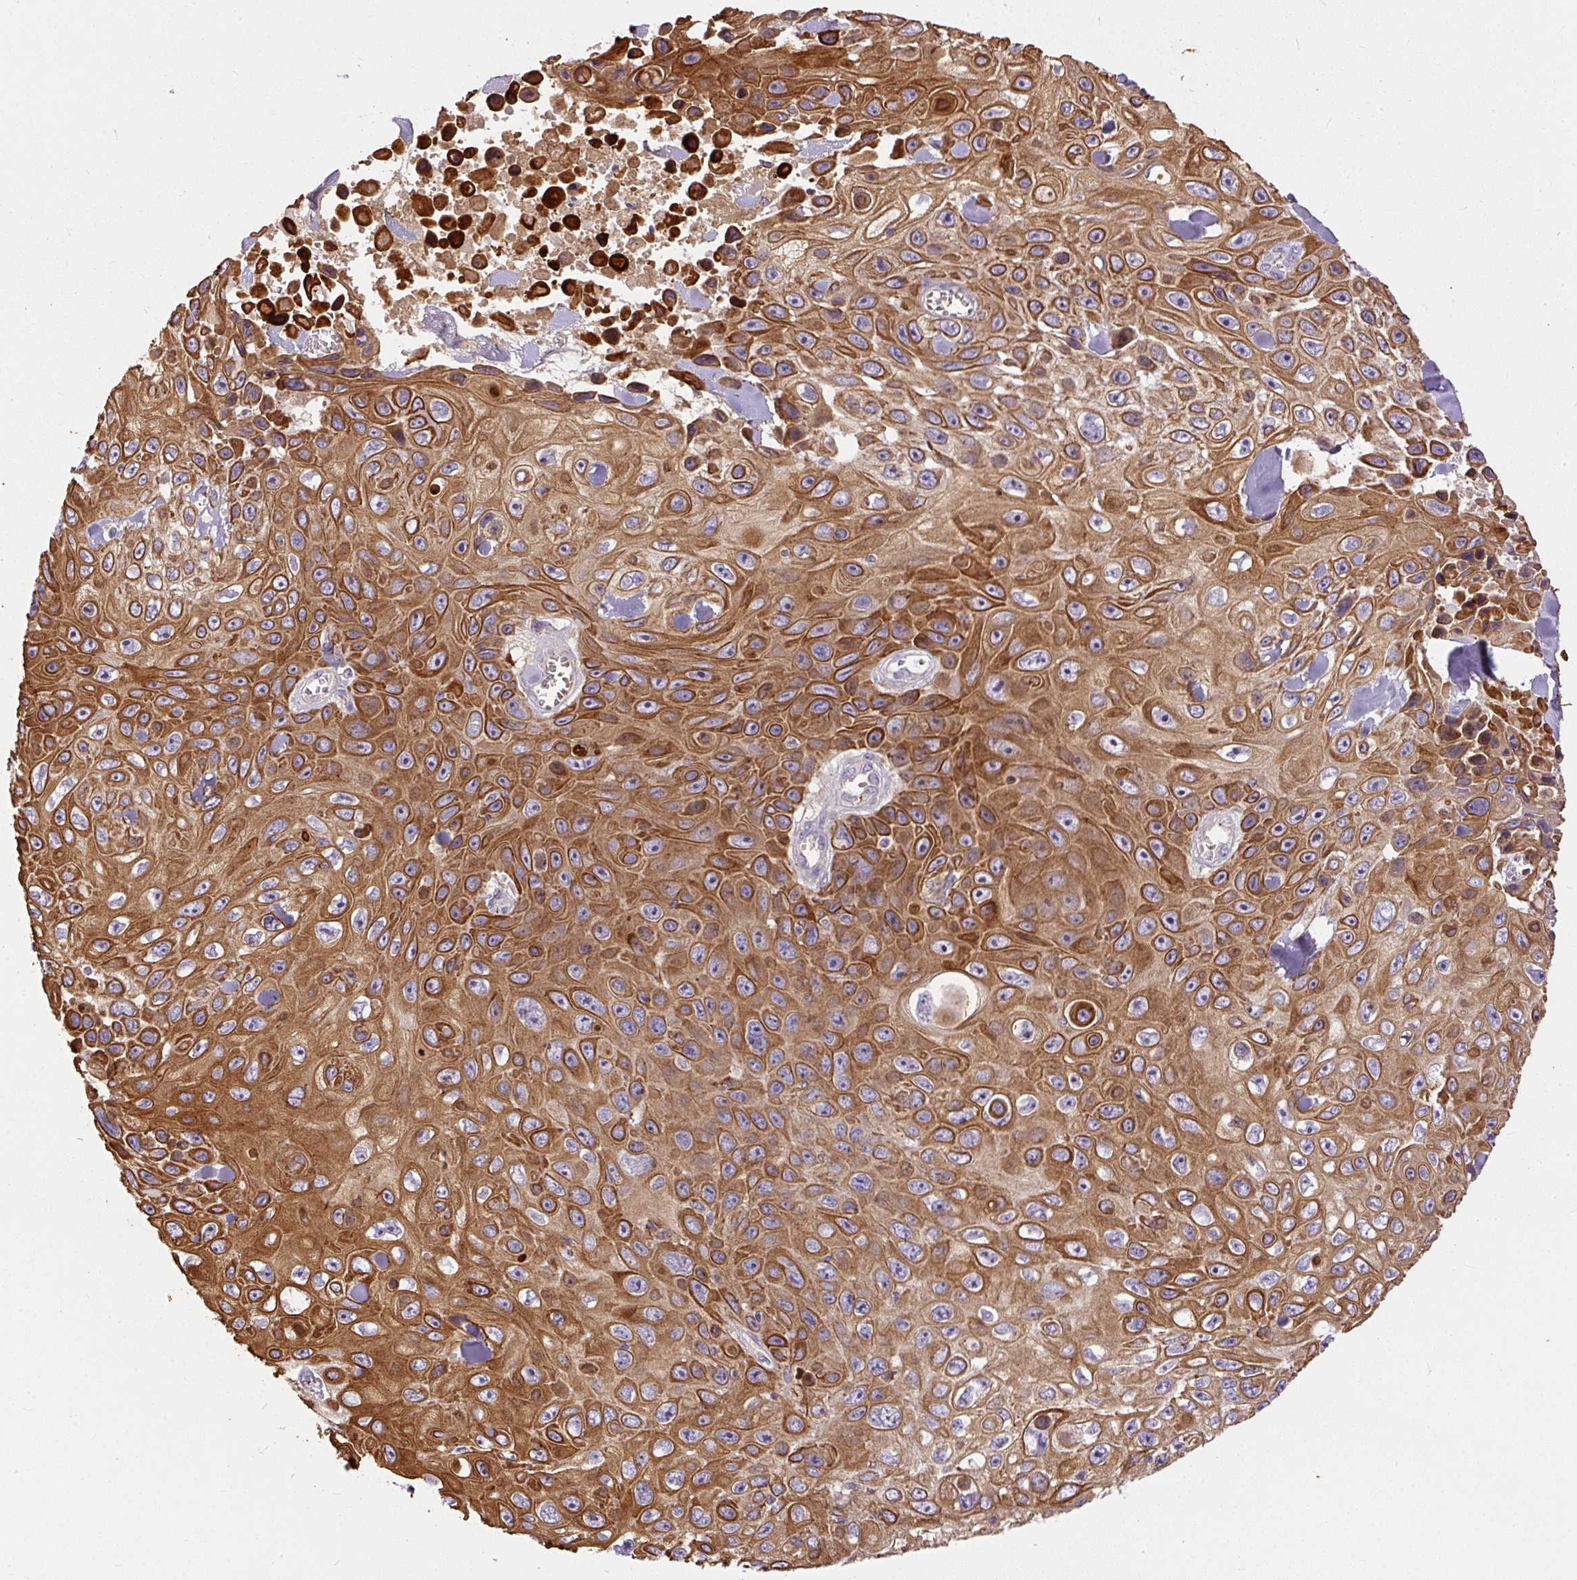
{"staining": {"intensity": "strong", "quantity": ">75%", "location": "cytoplasmic/membranous"}, "tissue": "skin cancer", "cell_type": "Tumor cells", "image_type": "cancer", "snomed": [{"axis": "morphology", "description": "Squamous cell carcinoma, NOS"}, {"axis": "topography", "description": "Skin"}], "caption": "Protein analysis of skin squamous cell carcinoma tissue reveals strong cytoplasmic/membranous positivity in about >75% of tumor cells. The protein of interest is stained brown, and the nuclei are stained in blue (DAB (3,3'-diaminobenzidine) IHC with brightfield microscopy, high magnification).", "gene": "DAPK1", "patient": {"sex": "male", "age": 82}}